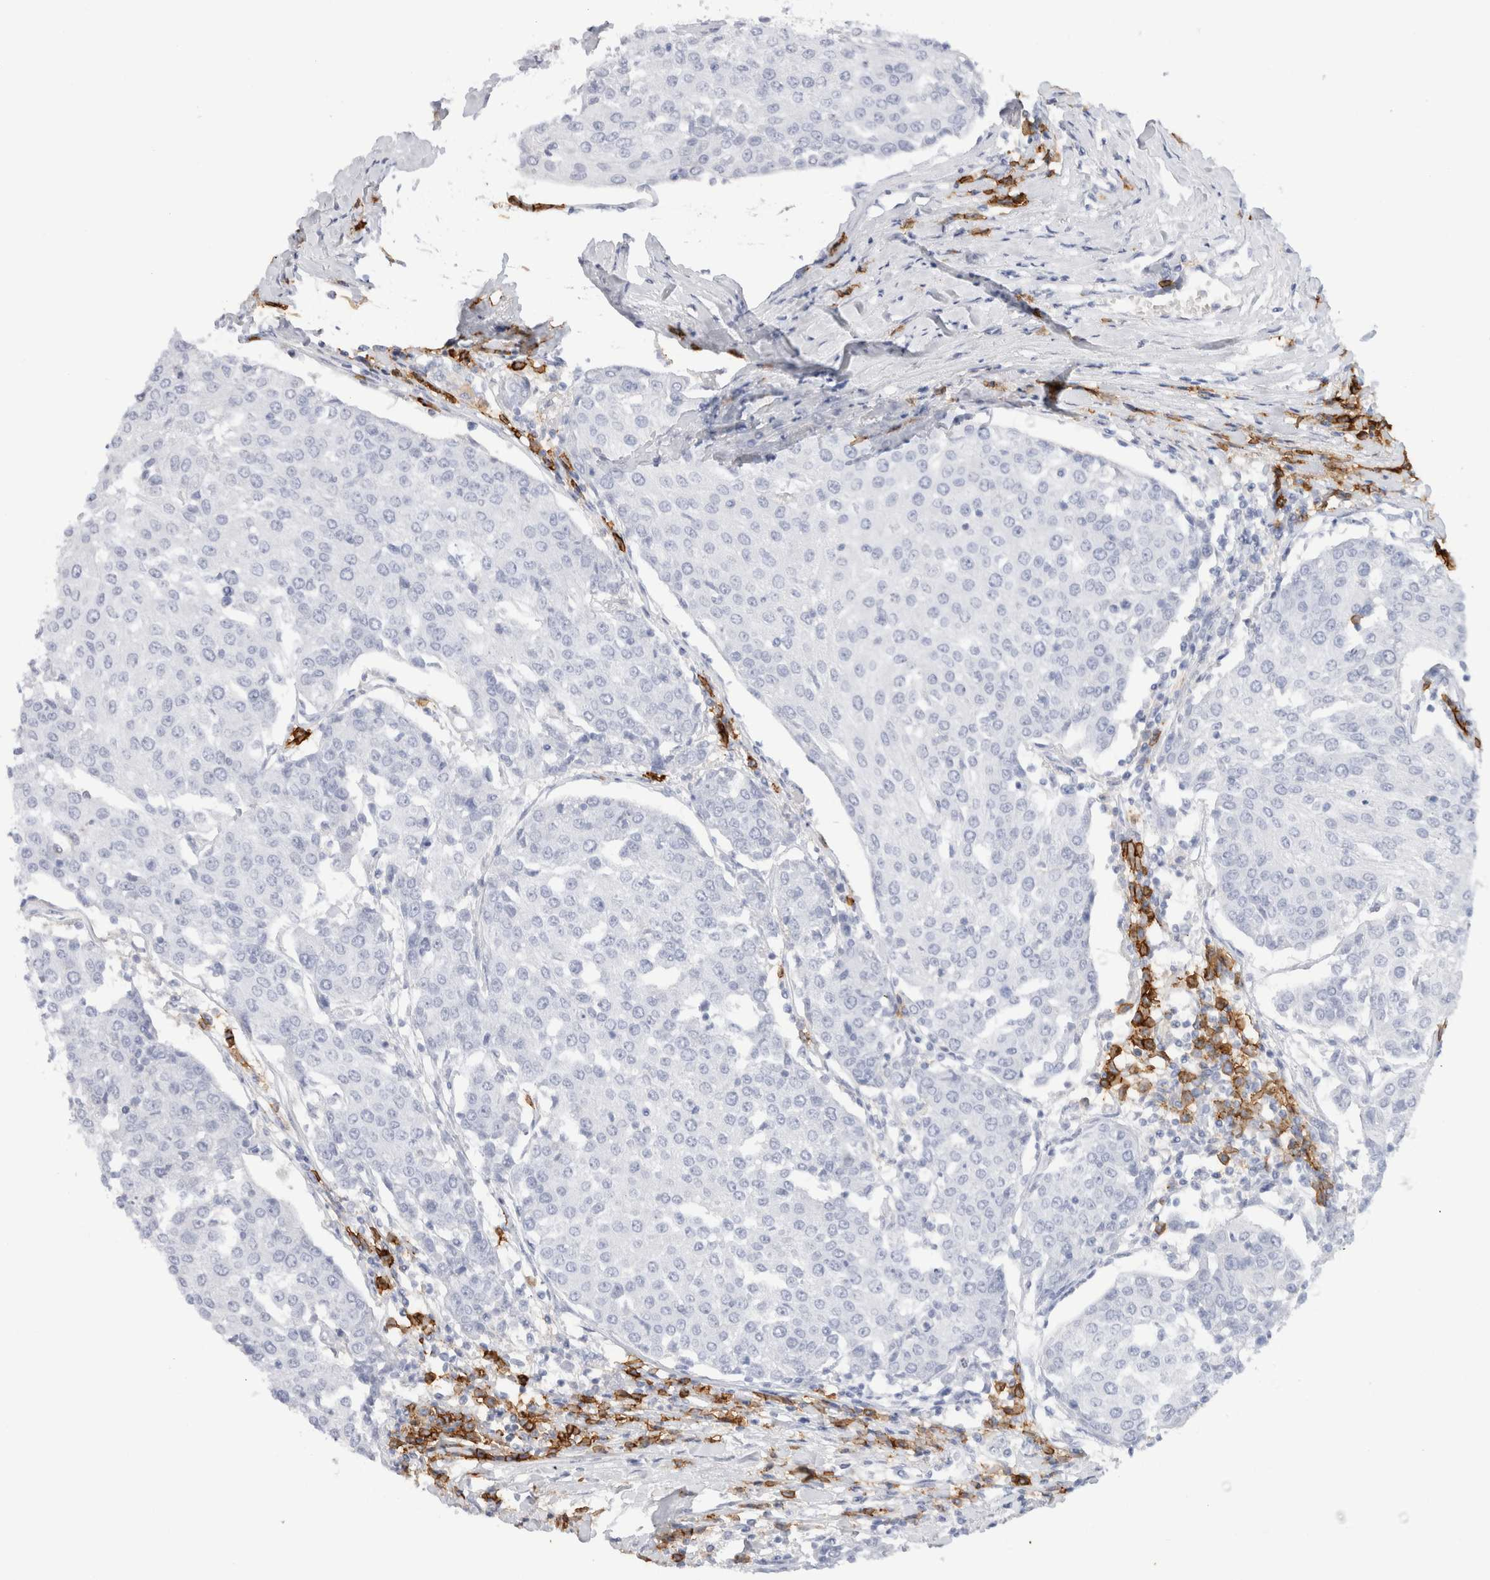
{"staining": {"intensity": "negative", "quantity": "none", "location": "none"}, "tissue": "urothelial cancer", "cell_type": "Tumor cells", "image_type": "cancer", "snomed": [{"axis": "morphology", "description": "Urothelial carcinoma, High grade"}, {"axis": "topography", "description": "Urinary bladder"}], "caption": "An IHC image of high-grade urothelial carcinoma is shown. There is no staining in tumor cells of high-grade urothelial carcinoma. Nuclei are stained in blue.", "gene": "CD38", "patient": {"sex": "female", "age": 85}}